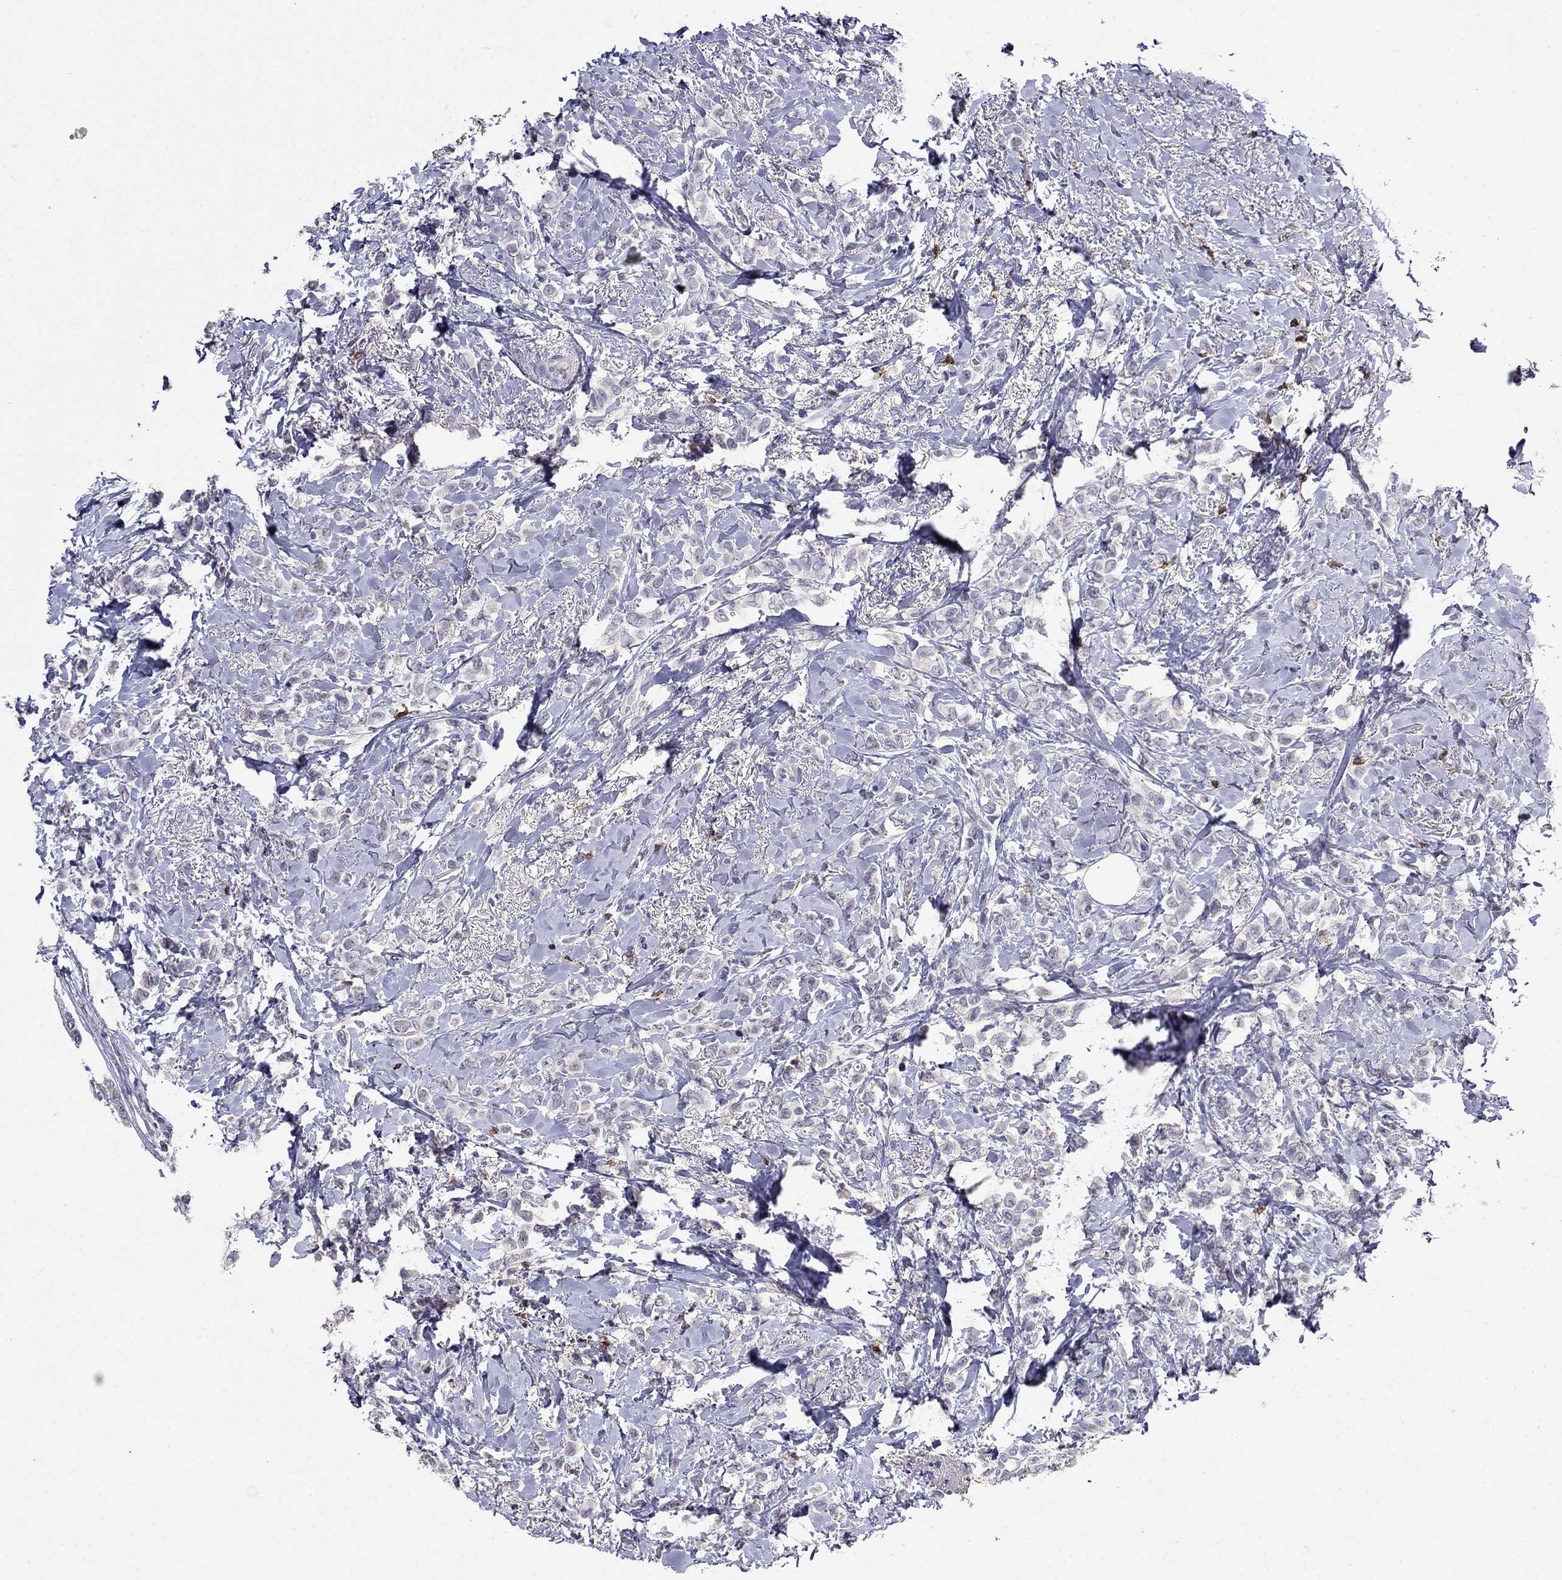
{"staining": {"intensity": "negative", "quantity": "none", "location": "none"}, "tissue": "breast cancer", "cell_type": "Tumor cells", "image_type": "cancer", "snomed": [{"axis": "morphology", "description": "Lobular carcinoma"}, {"axis": "topography", "description": "Breast"}], "caption": "Immunohistochemistry (IHC) of human breast lobular carcinoma exhibits no expression in tumor cells.", "gene": "CD8B", "patient": {"sex": "female", "age": 66}}